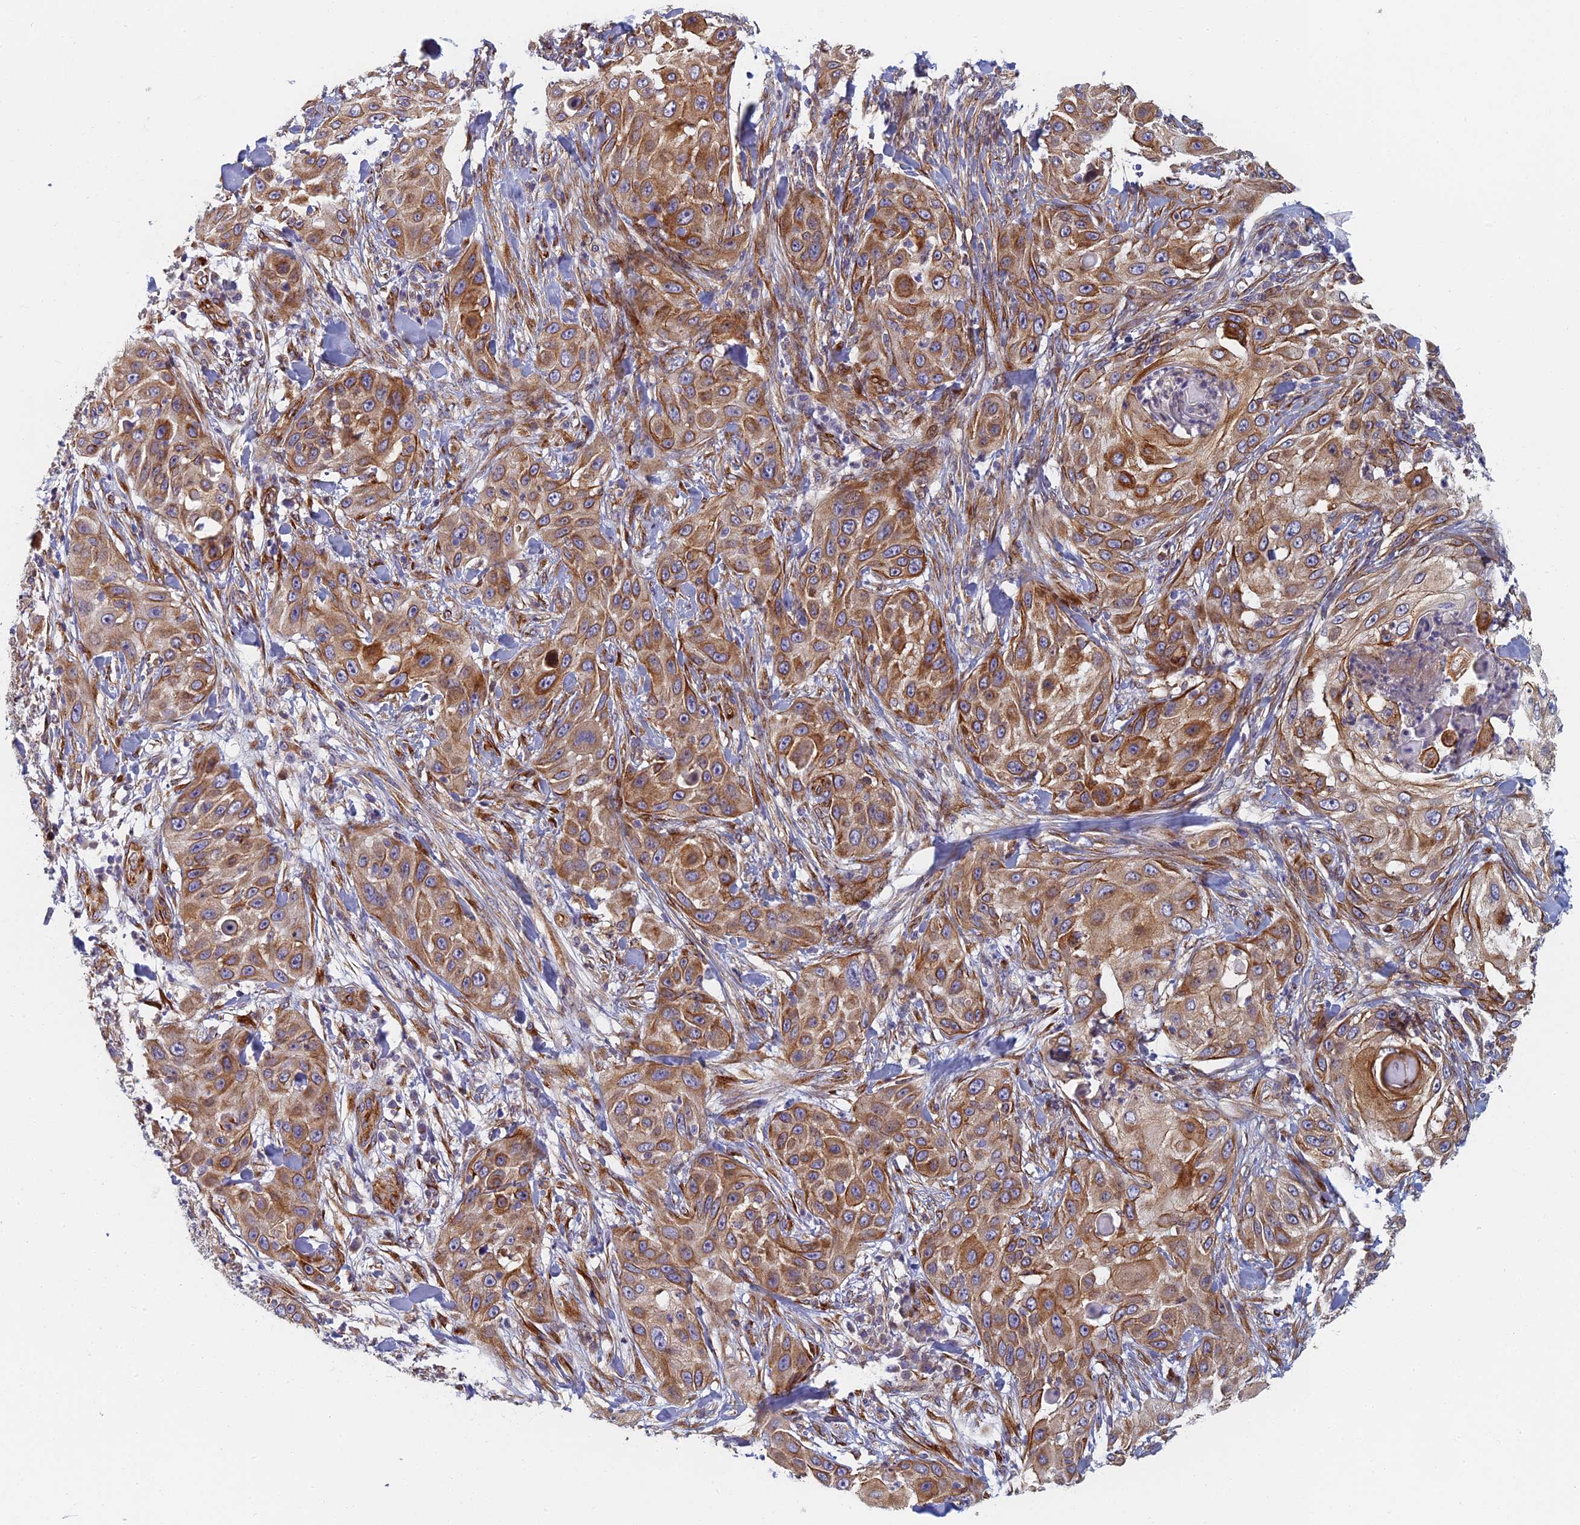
{"staining": {"intensity": "moderate", "quantity": ">75%", "location": "cytoplasmic/membranous"}, "tissue": "skin cancer", "cell_type": "Tumor cells", "image_type": "cancer", "snomed": [{"axis": "morphology", "description": "Squamous cell carcinoma, NOS"}, {"axis": "topography", "description": "Skin"}], "caption": "Immunohistochemistry (IHC) of human skin cancer (squamous cell carcinoma) shows medium levels of moderate cytoplasmic/membranous expression in about >75% of tumor cells.", "gene": "ABCB10", "patient": {"sex": "female", "age": 44}}